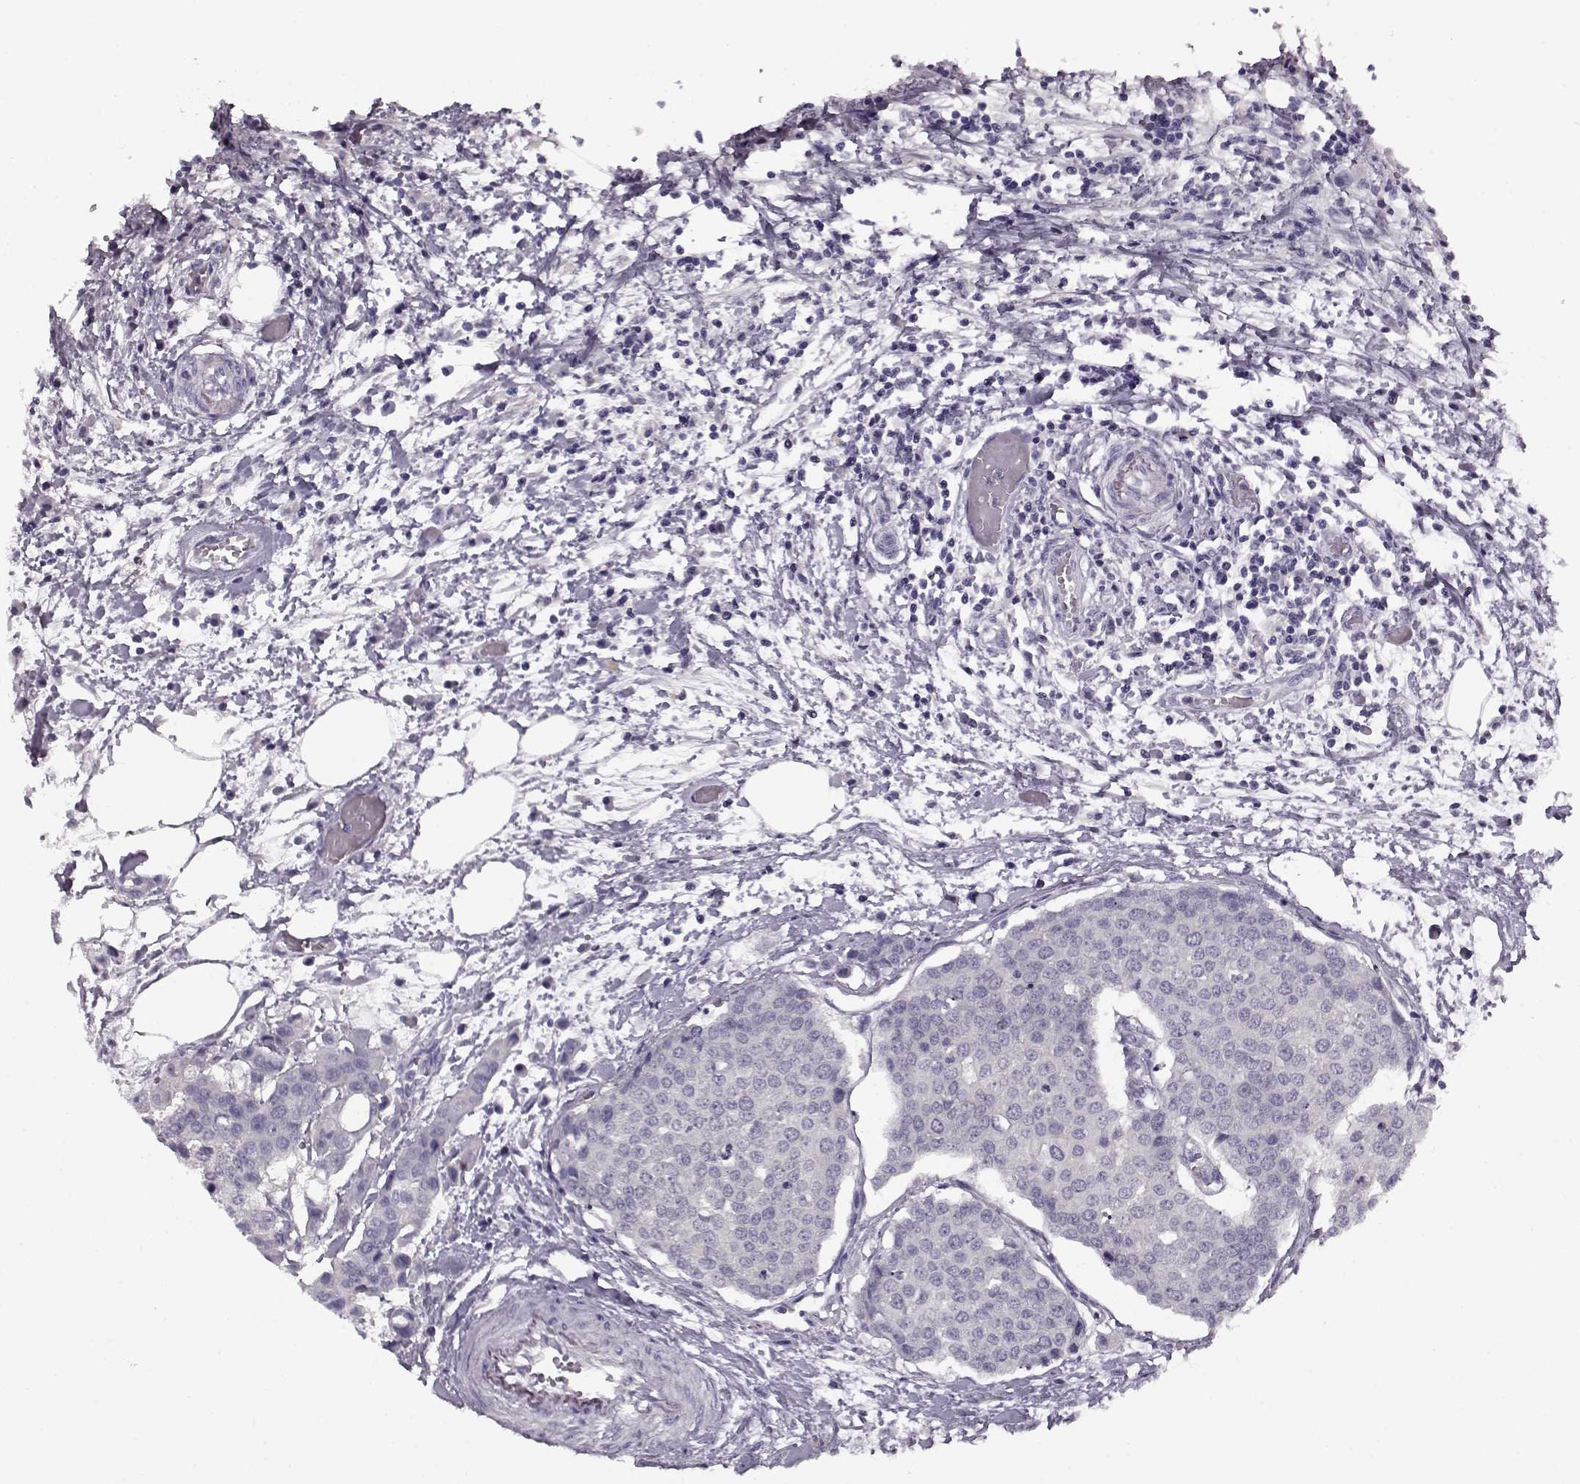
{"staining": {"intensity": "negative", "quantity": "none", "location": "none"}, "tissue": "carcinoid", "cell_type": "Tumor cells", "image_type": "cancer", "snomed": [{"axis": "morphology", "description": "Carcinoid, malignant, NOS"}, {"axis": "topography", "description": "Colon"}], "caption": "Human malignant carcinoid stained for a protein using IHC shows no positivity in tumor cells.", "gene": "RP1L1", "patient": {"sex": "male", "age": 81}}